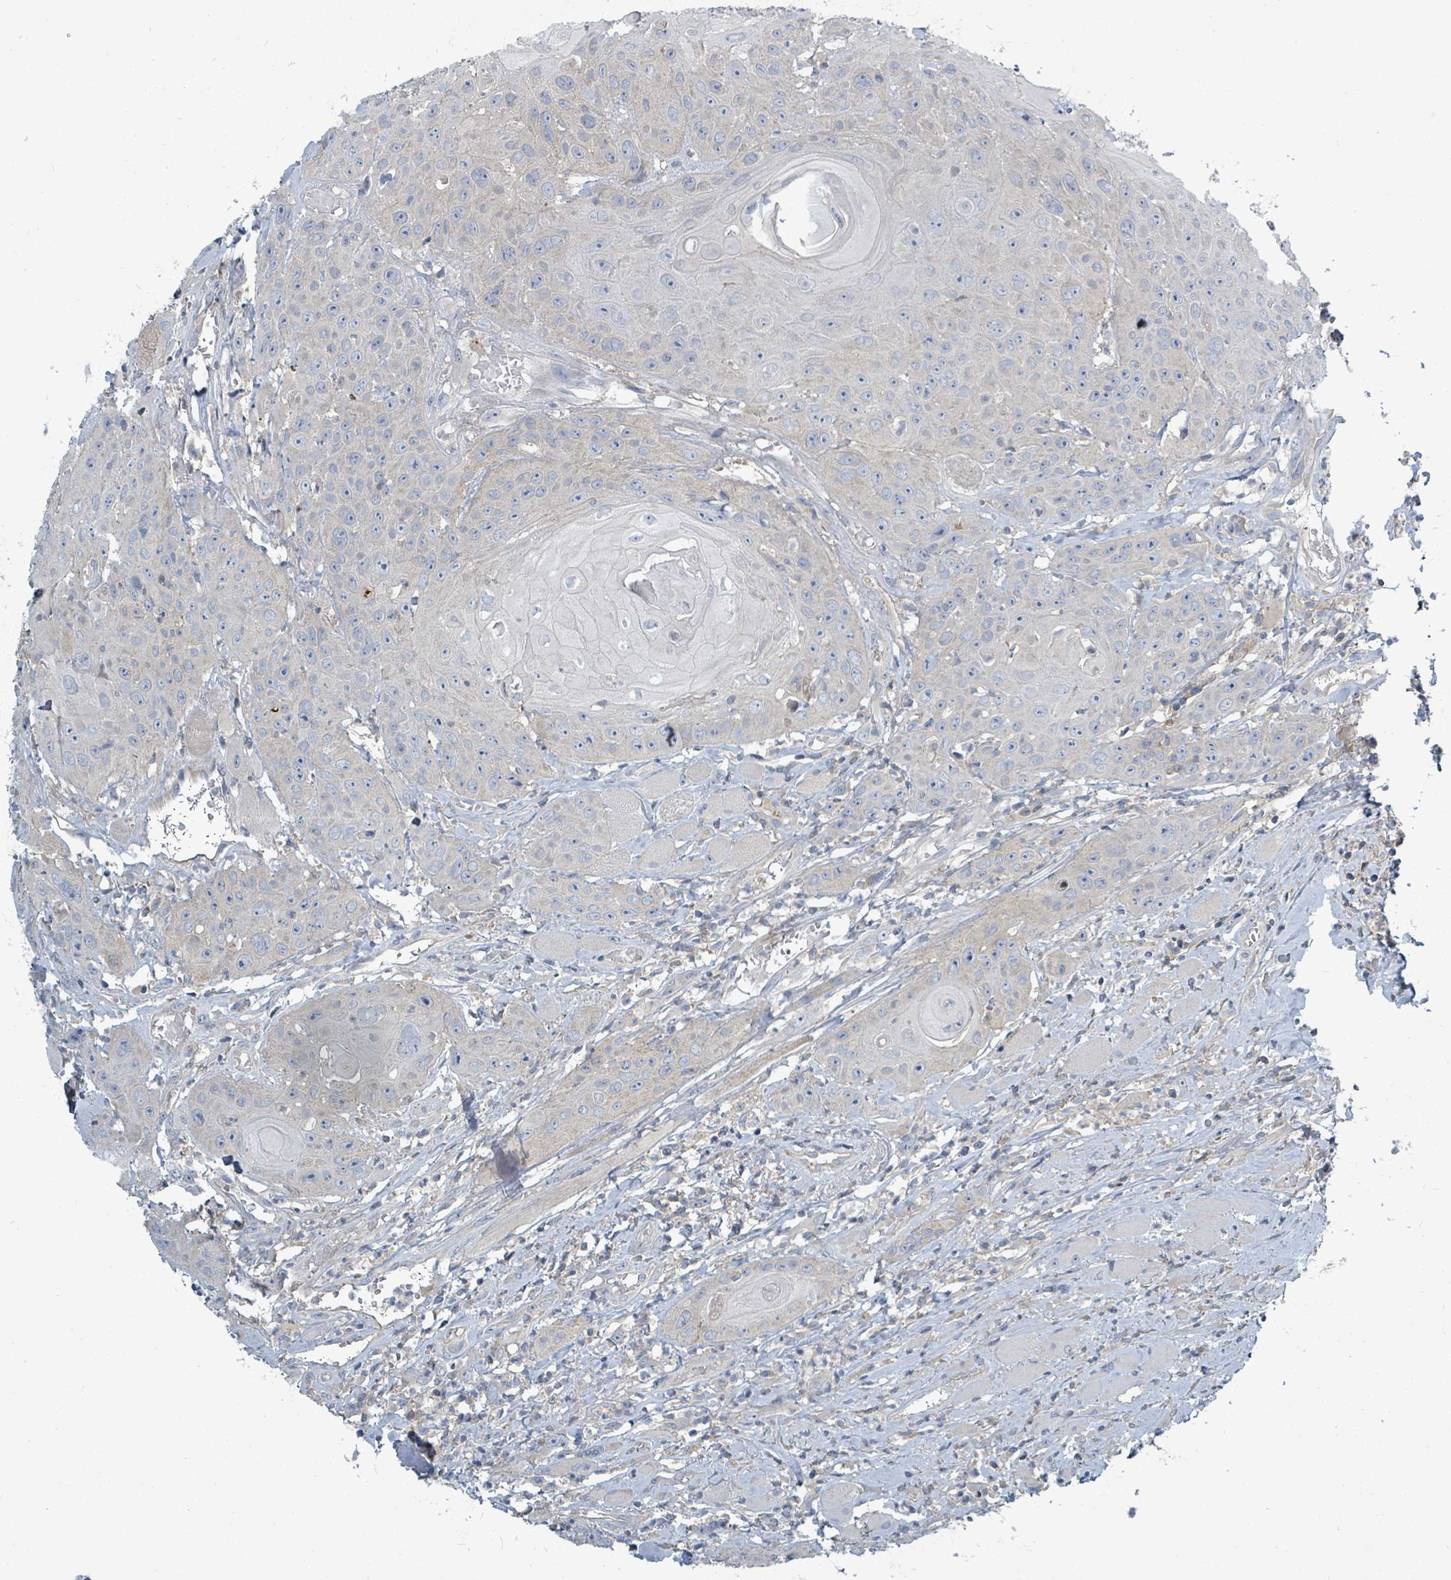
{"staining": {"intensity": "negative", "quantity": "none", "location": "none"}, "tissue": "head and neck cancer", "cell_type": "Tumor cells", "image_type": "cancer", "snomed": [{"axis": "morphology", "description": "Squamous cell carcinoma, NOS"}, {"axis": "topography", "description": "Head-Neck"}], "caption": "Human head and neck cancer (squamous cell carcinoma) stained for a protein using immunohistochemistry (IHC) reveals no staining in tumor cells.", "gene": "SLC25A23", "patient": {"sex": "female", "age": 59}}